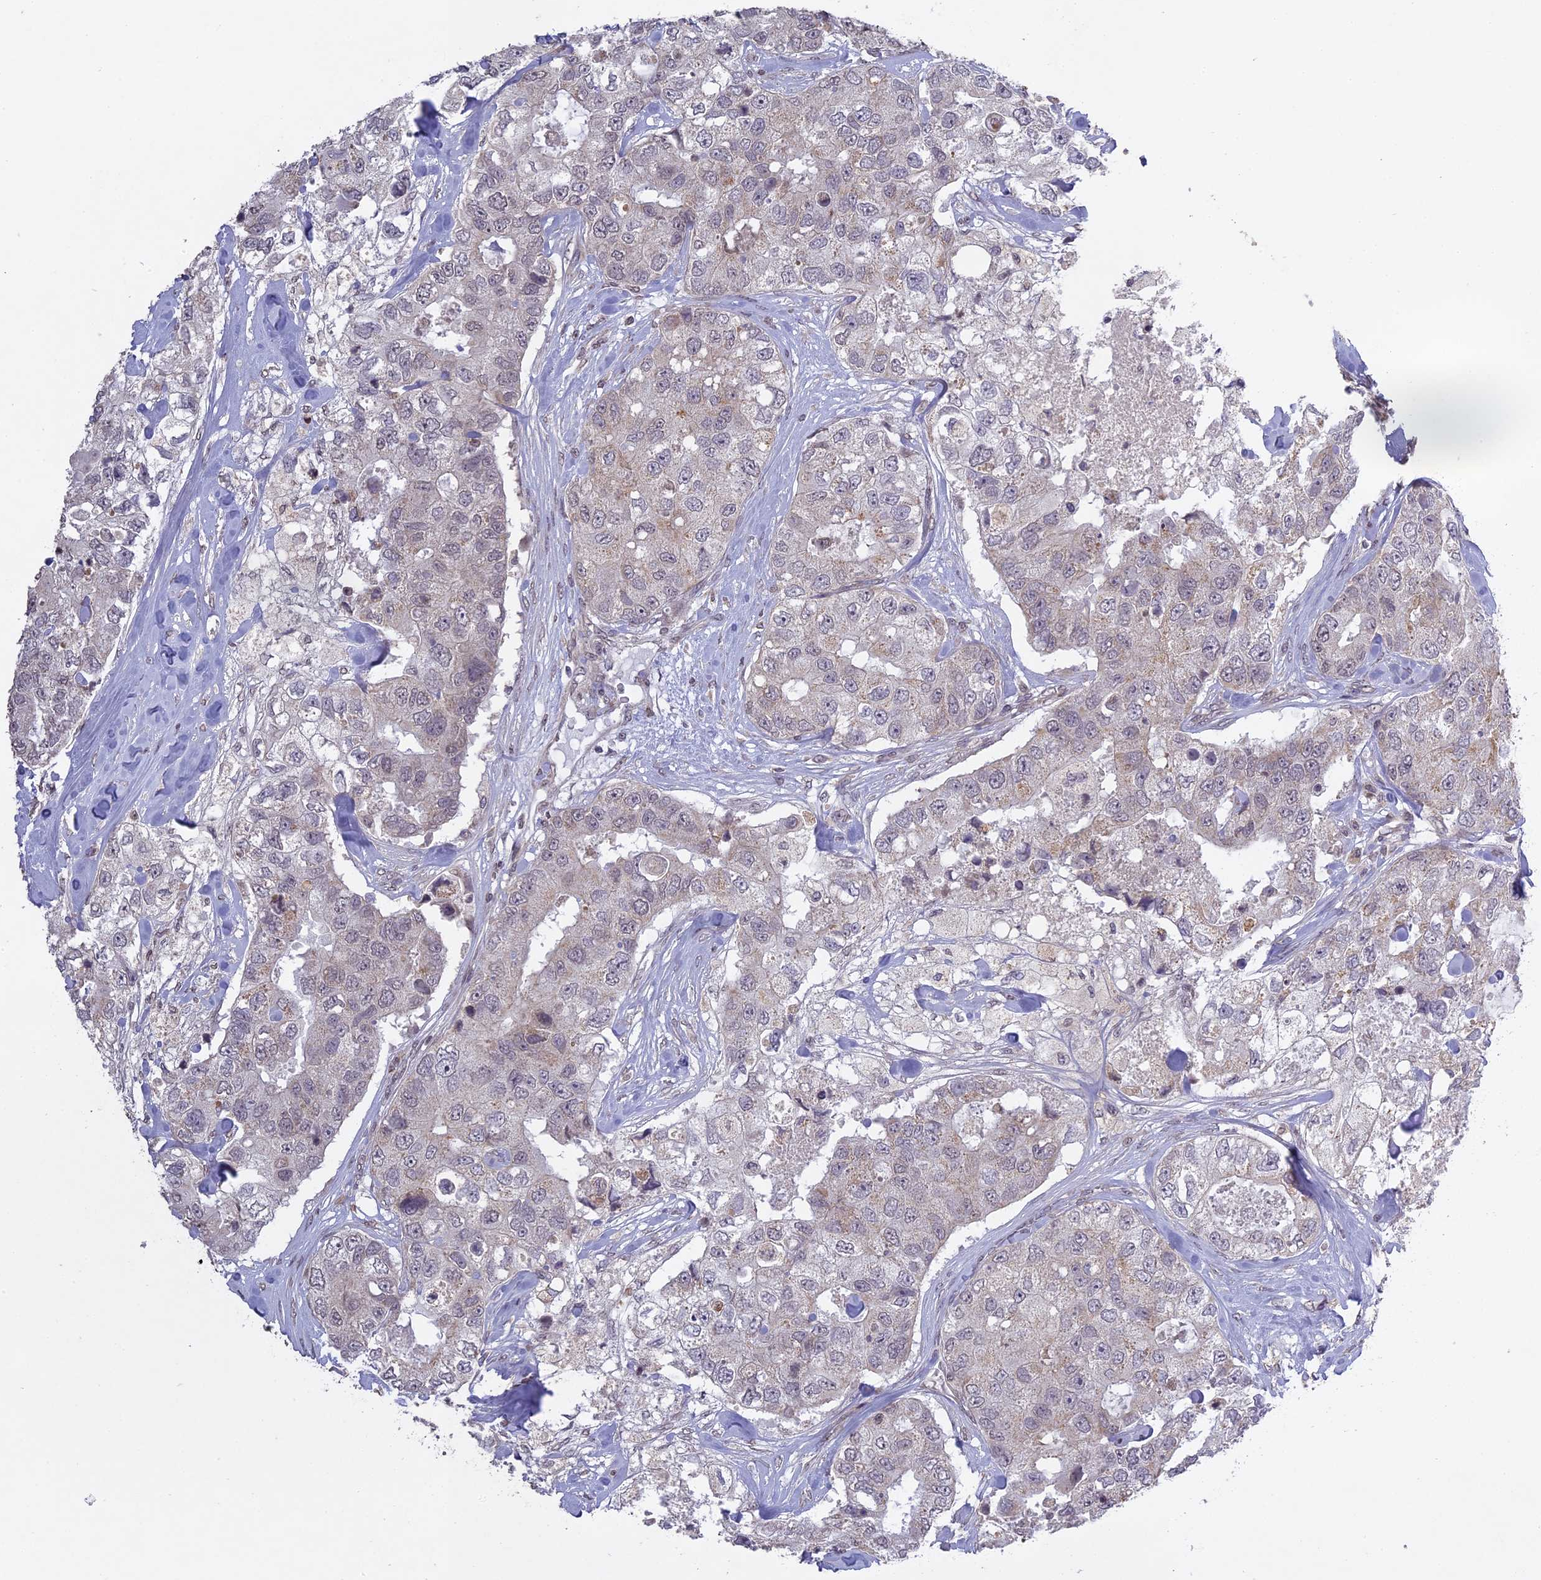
{"staining": {"intensity": "negative", "quantity": "none", "location": "none"}, "tissue": "breast cancer", "cell_type": "Tumor cells", "image_type": "cancer", "snomed": [{"axis": "morphology", "description": "Duct carcinoma"}, {"axis": "topography", "description": "Breast"}], "caption": "A high-resolution histopathology image shows immunohistochemistry (IHC) staining of invasive ductal carcinoma (breast), which exhibits no significant staining in tumor cells. Nuclei are stained in blue.", "gene": "ERG28", "patient": {"sex": "female", "age": 62}}